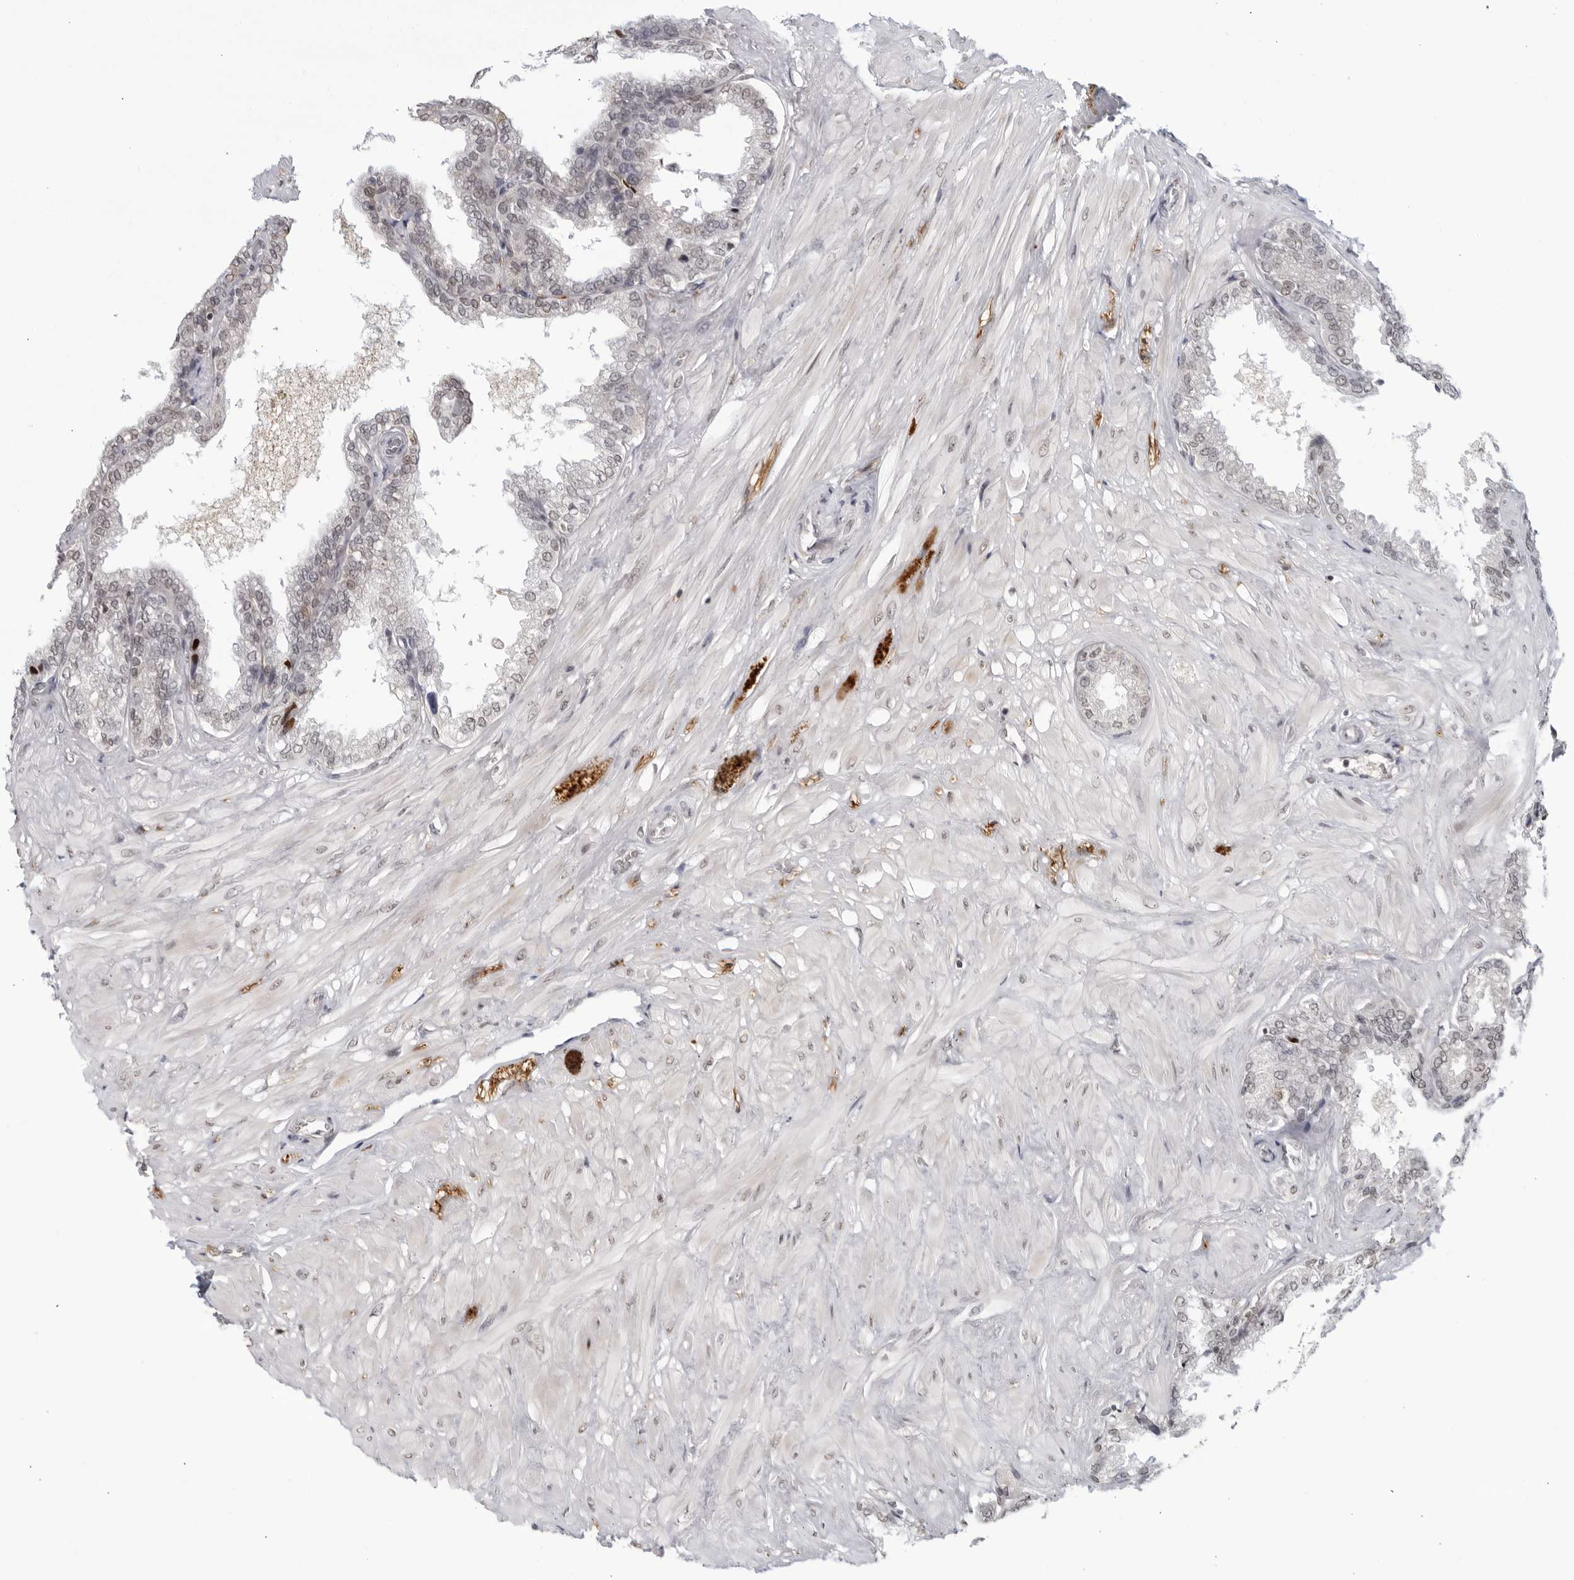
{"staining": {"intensity": "weak", "quantity": "<25%", "location": "nuclear"}, "tissue": "seminal vesicle", "cell_type": "Glandular cells", "image_type": "normal", "snomed": [{"axis": "morphology", "description": "Normal tissue, NOS"}, {"axis": "topography", "description": "Seminal veicle"}], "caption": "Histopathology image shows no protein staining in glandular cells of unremarkable seminal vesicle. (DAB IHC with hematoxylin counter stain).", "gene": "CC2D1B", "patient": {"sex": "male", "age": 46}}